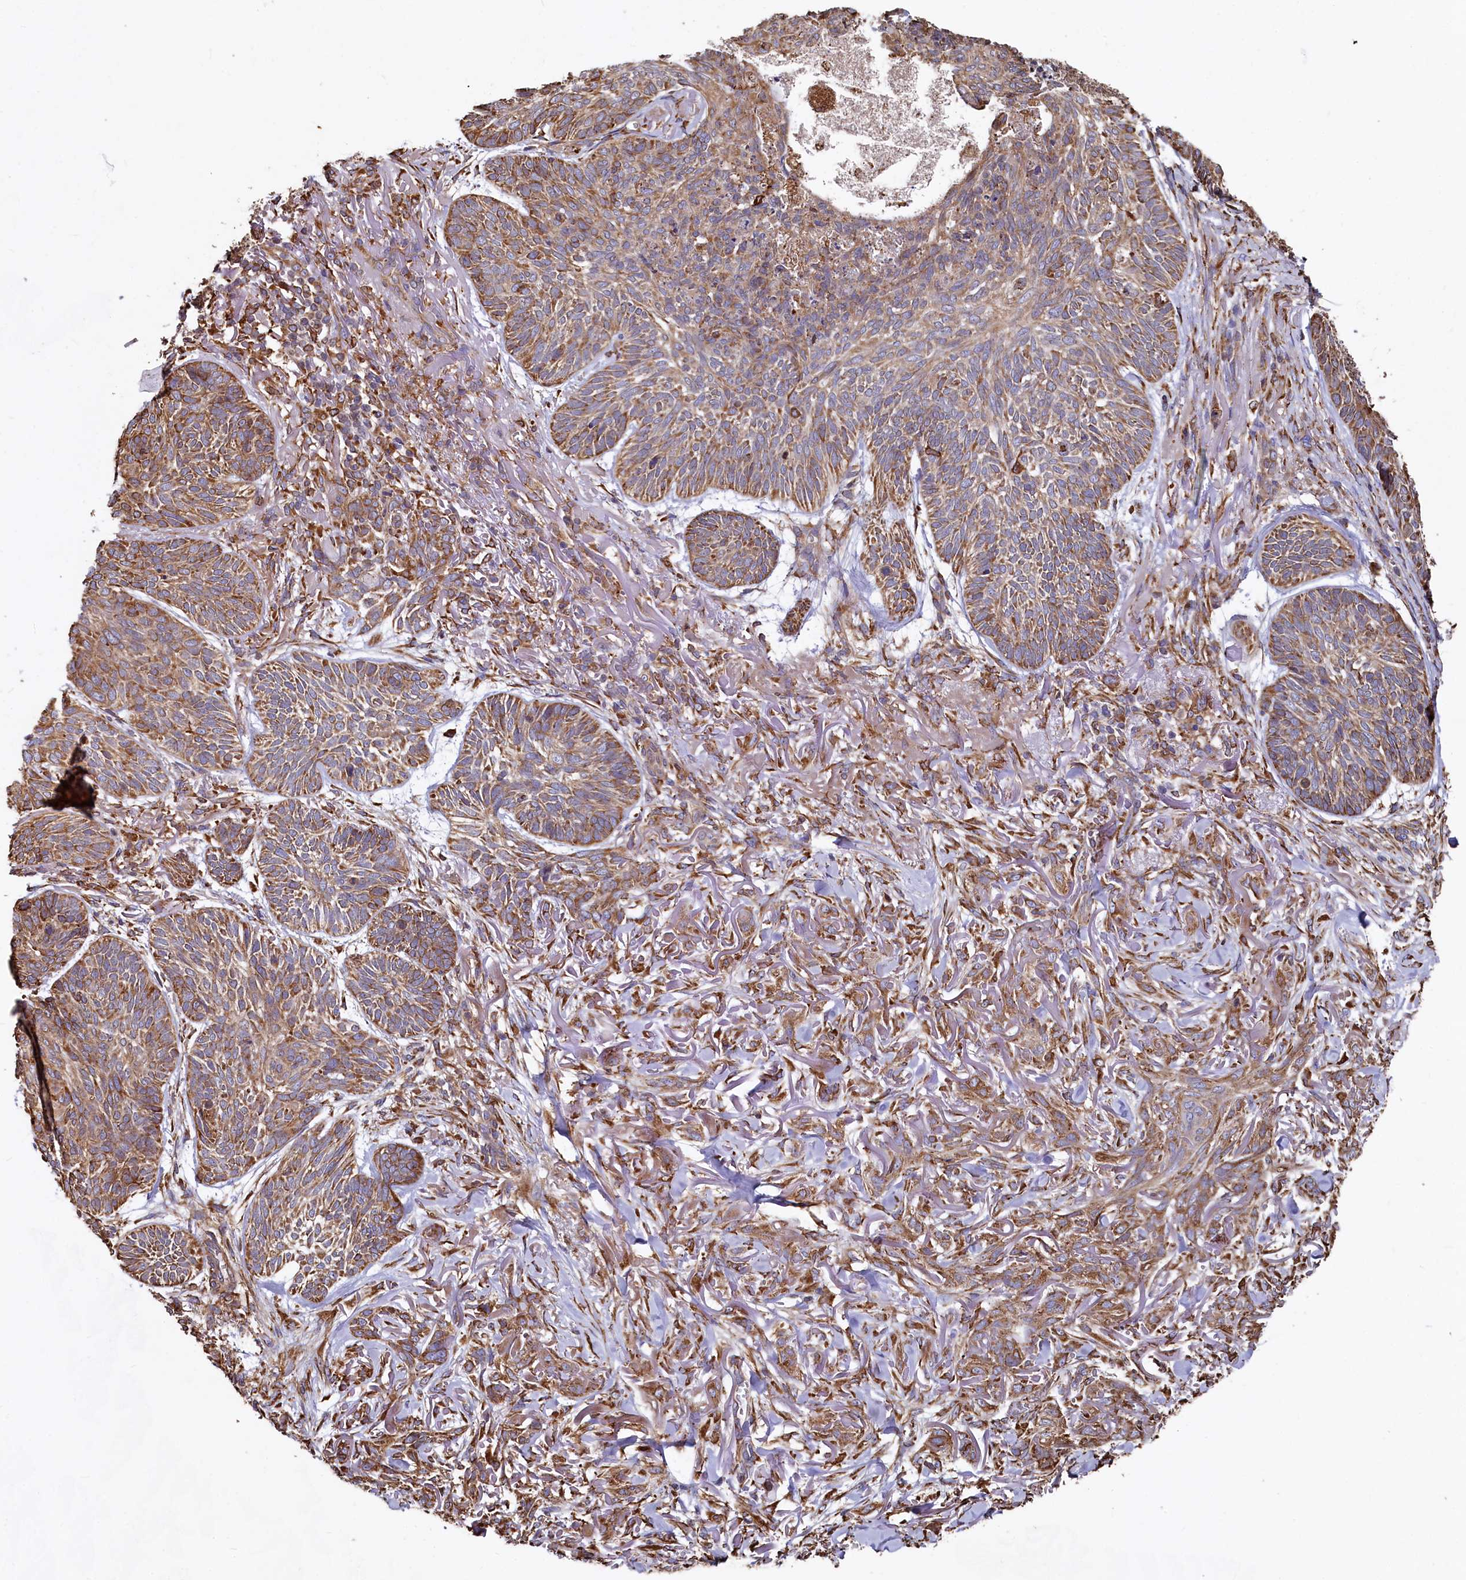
{"staining": {"intensity": "moderate", "quantity": ">75%", "location": "cytoplasmic/membranous"}, "tissue": "skin cancer", "cell_type": "Tumor cells", "image_type": "cancer", "snomed": [{"axis": "morphology", "description": "Normal tissue, NOS"}, {"axis": "morphology", "description": "Basal cell carcinoma"}, {"axis": "topography", "description": "Skin"}], "caption": "The histopathology image shows a brown stain indicating the presence of a protein in the cytoplasmic/membranous of tumor cells in skin cancer.", "gene": "NEURL1B", "patient": {"sex": "male", "age": 66}}